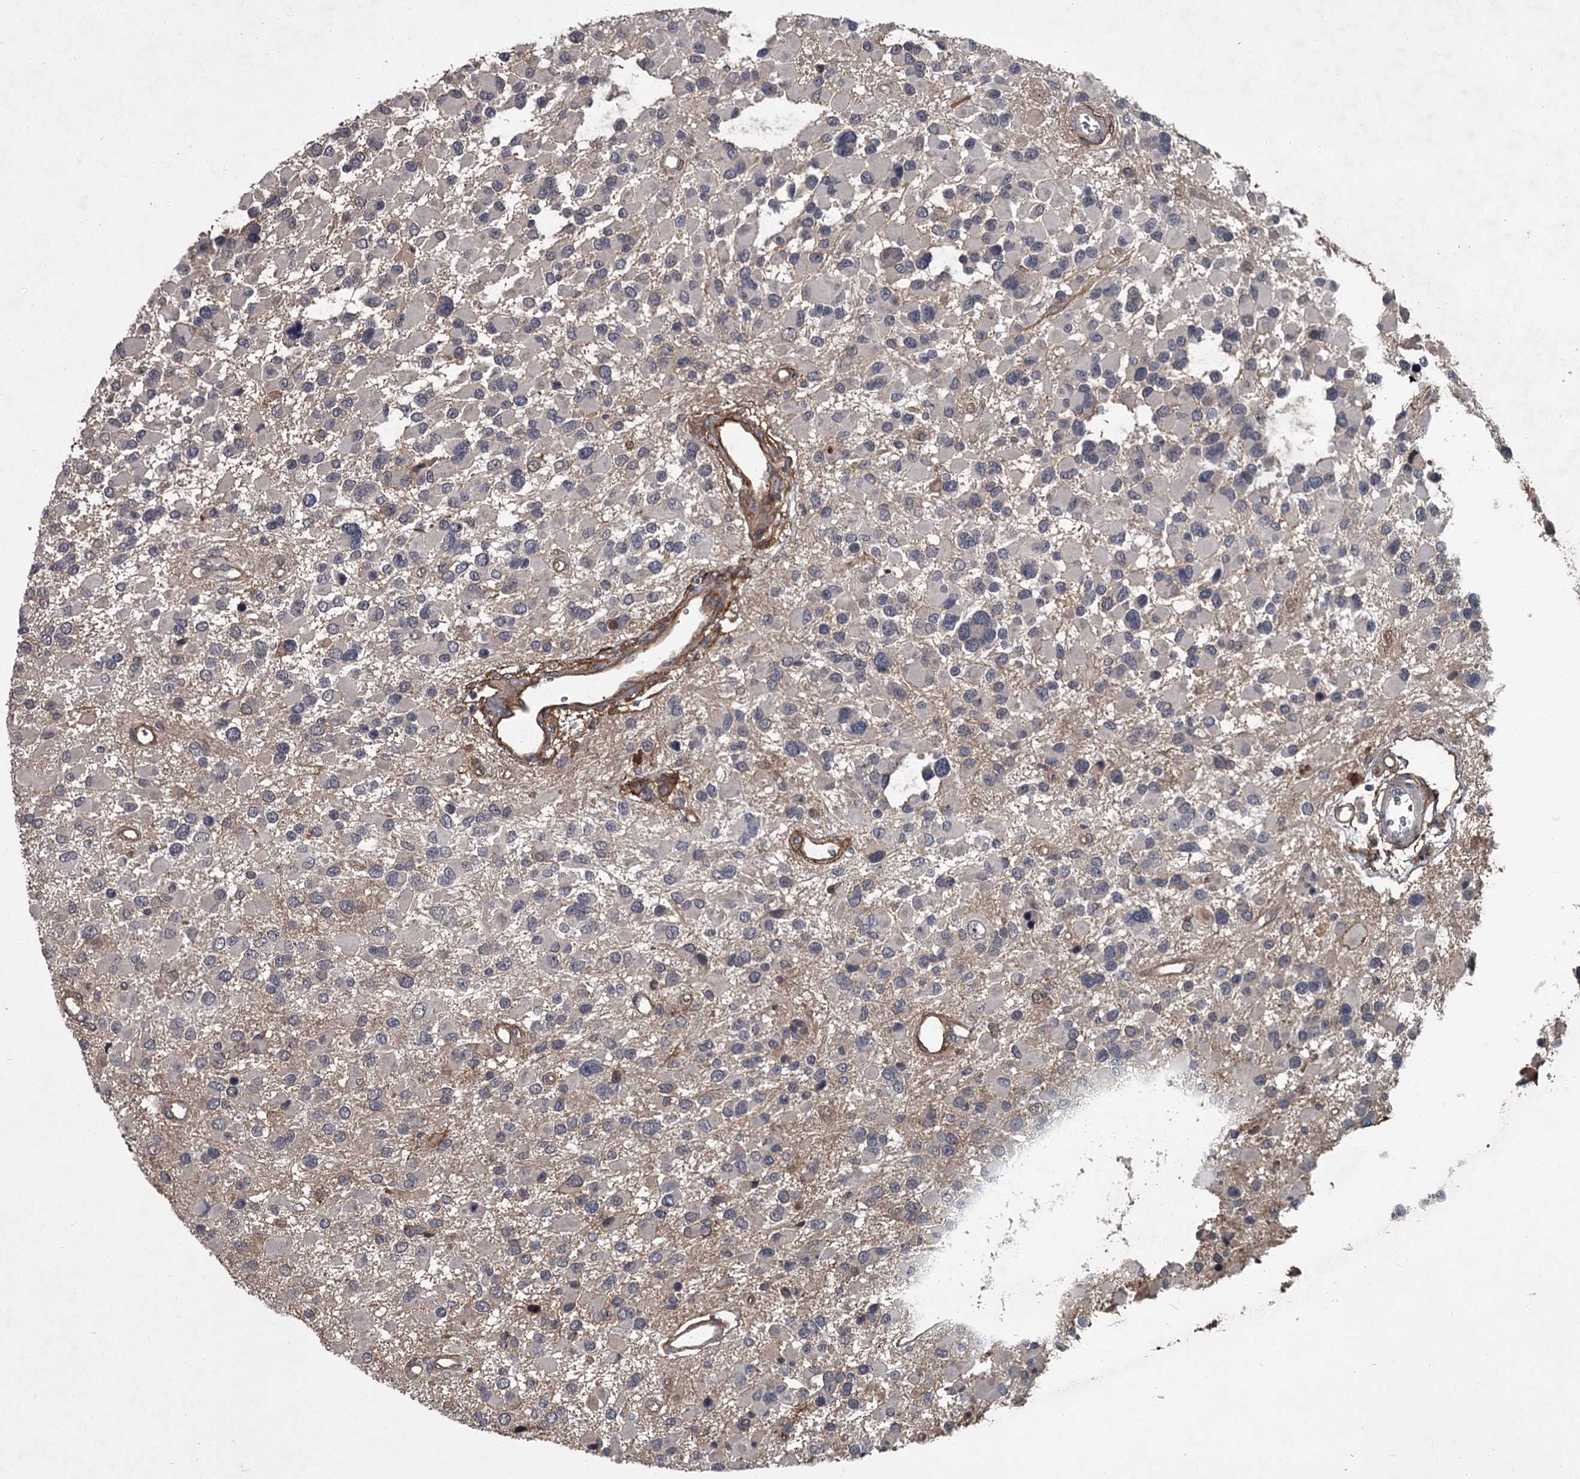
{"staining": {"intensity": "negative", "quantity": "none", "location": "none"}, "tissue": "glioma", "cell_type": "Tumor cells", "image_type": "cancer", "snomed": [{"axis": "morphology", "description": "Glioma, malignant, High grade"}, {"axis": "topography", "description": "Brain"}], "caption": "The histopathology image exhibits no significant positivity in tumor cells of high-grade glioma (malignant).", "gene": "FLVCR2", "patient": {"sex": "male", "age": 53}}